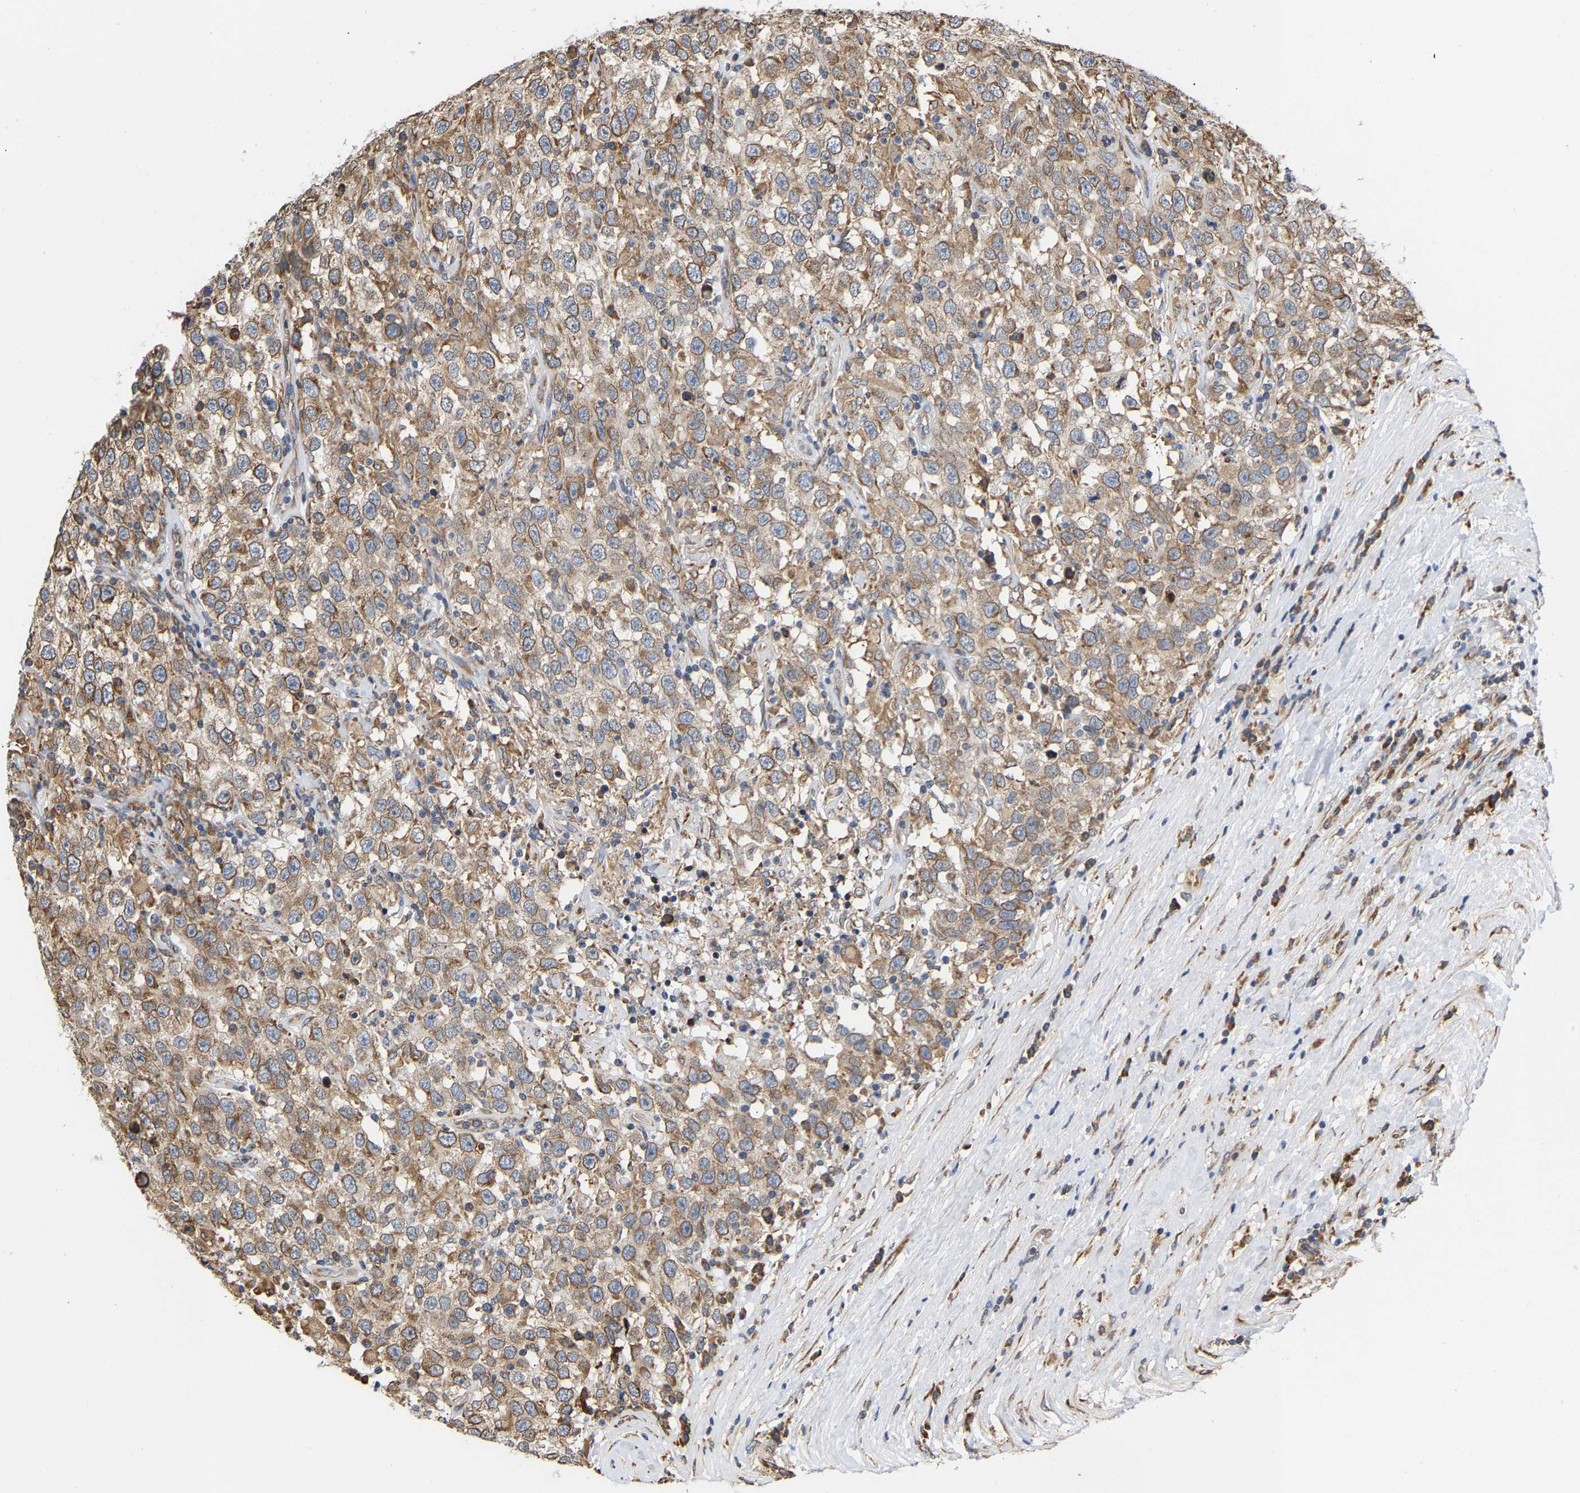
{"staining": {"intensity": "moderate", "quantity": ">75%", "location": "cytoplasmic/membranous"}, "tissue": "testis cancer", "cell_type": "Tumor cells", "image_type": "cancer", "snomed": [{"axis": "morphology", "description": "Seminoma, NOS"}, {"axis": "topography", "description": "Testis"}], "caption": "Tumor cells reveal medium levels of moderate cytoplasmic/membranous expression in approximately >75% of cells in human seminoma (testis).", "gene": "ARAP1", "patient": {"sex": "male", "age": 41}}